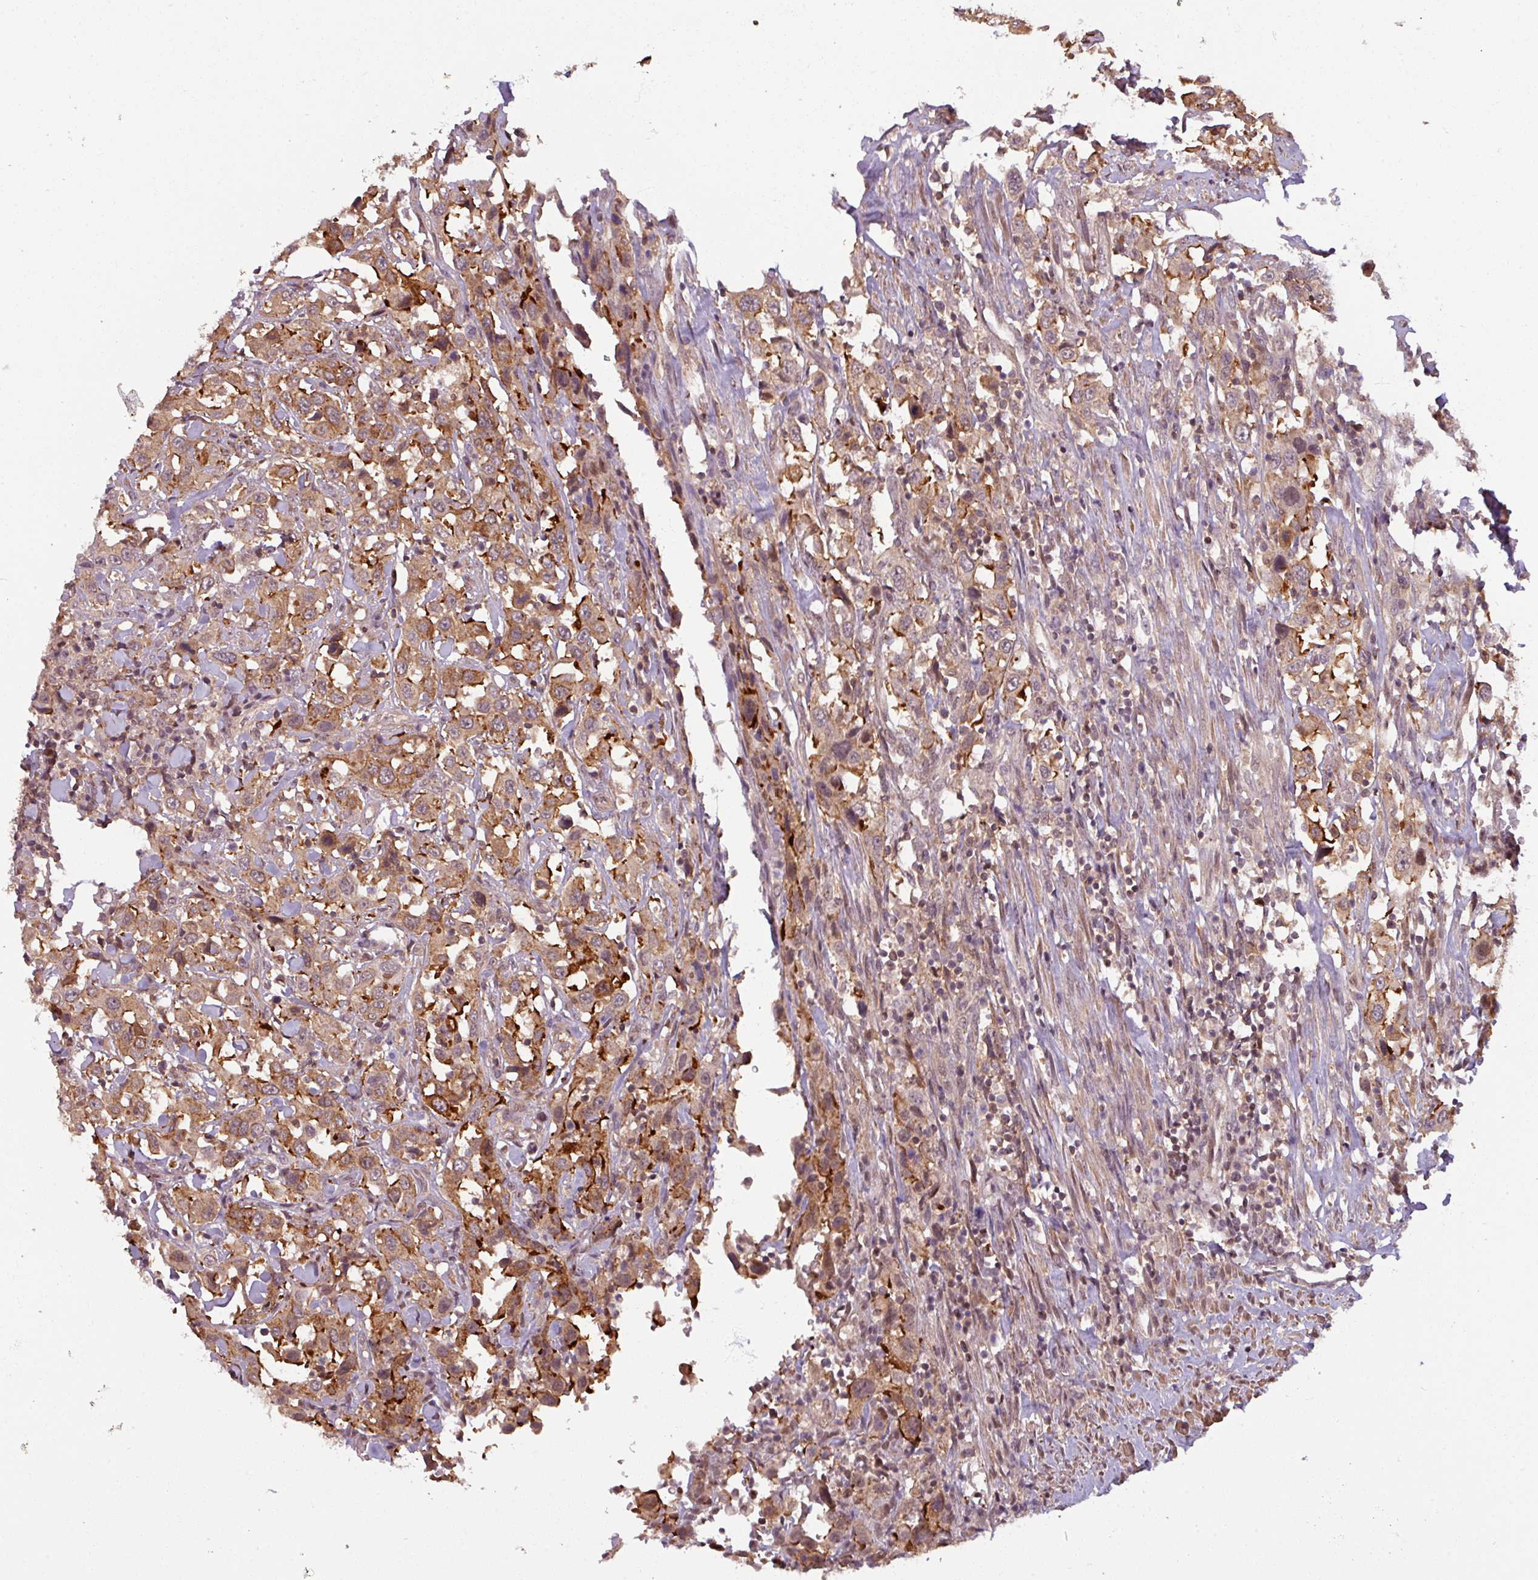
{"staining": {"intensity": "moderate", "quantity": ">75%", "location": "cytoplasmic/membranous"}, "tissue": "urothelial cancer", "cell_type": "Tumor cells", "image_type": "cancer", "snomed": [{"axis": "morphology", "description": "Urothelial carcinoma, High grade"}, {"axis": "topography", "description": "Urinary bladder"}], "caption": "The immunohistochemical stain shows moderate cytoplasmic/membranous expression in tumor cells of urothelial cancer tissue.", "gene": "TUSC3", "patient": {"sex": "male", "age": 61}}